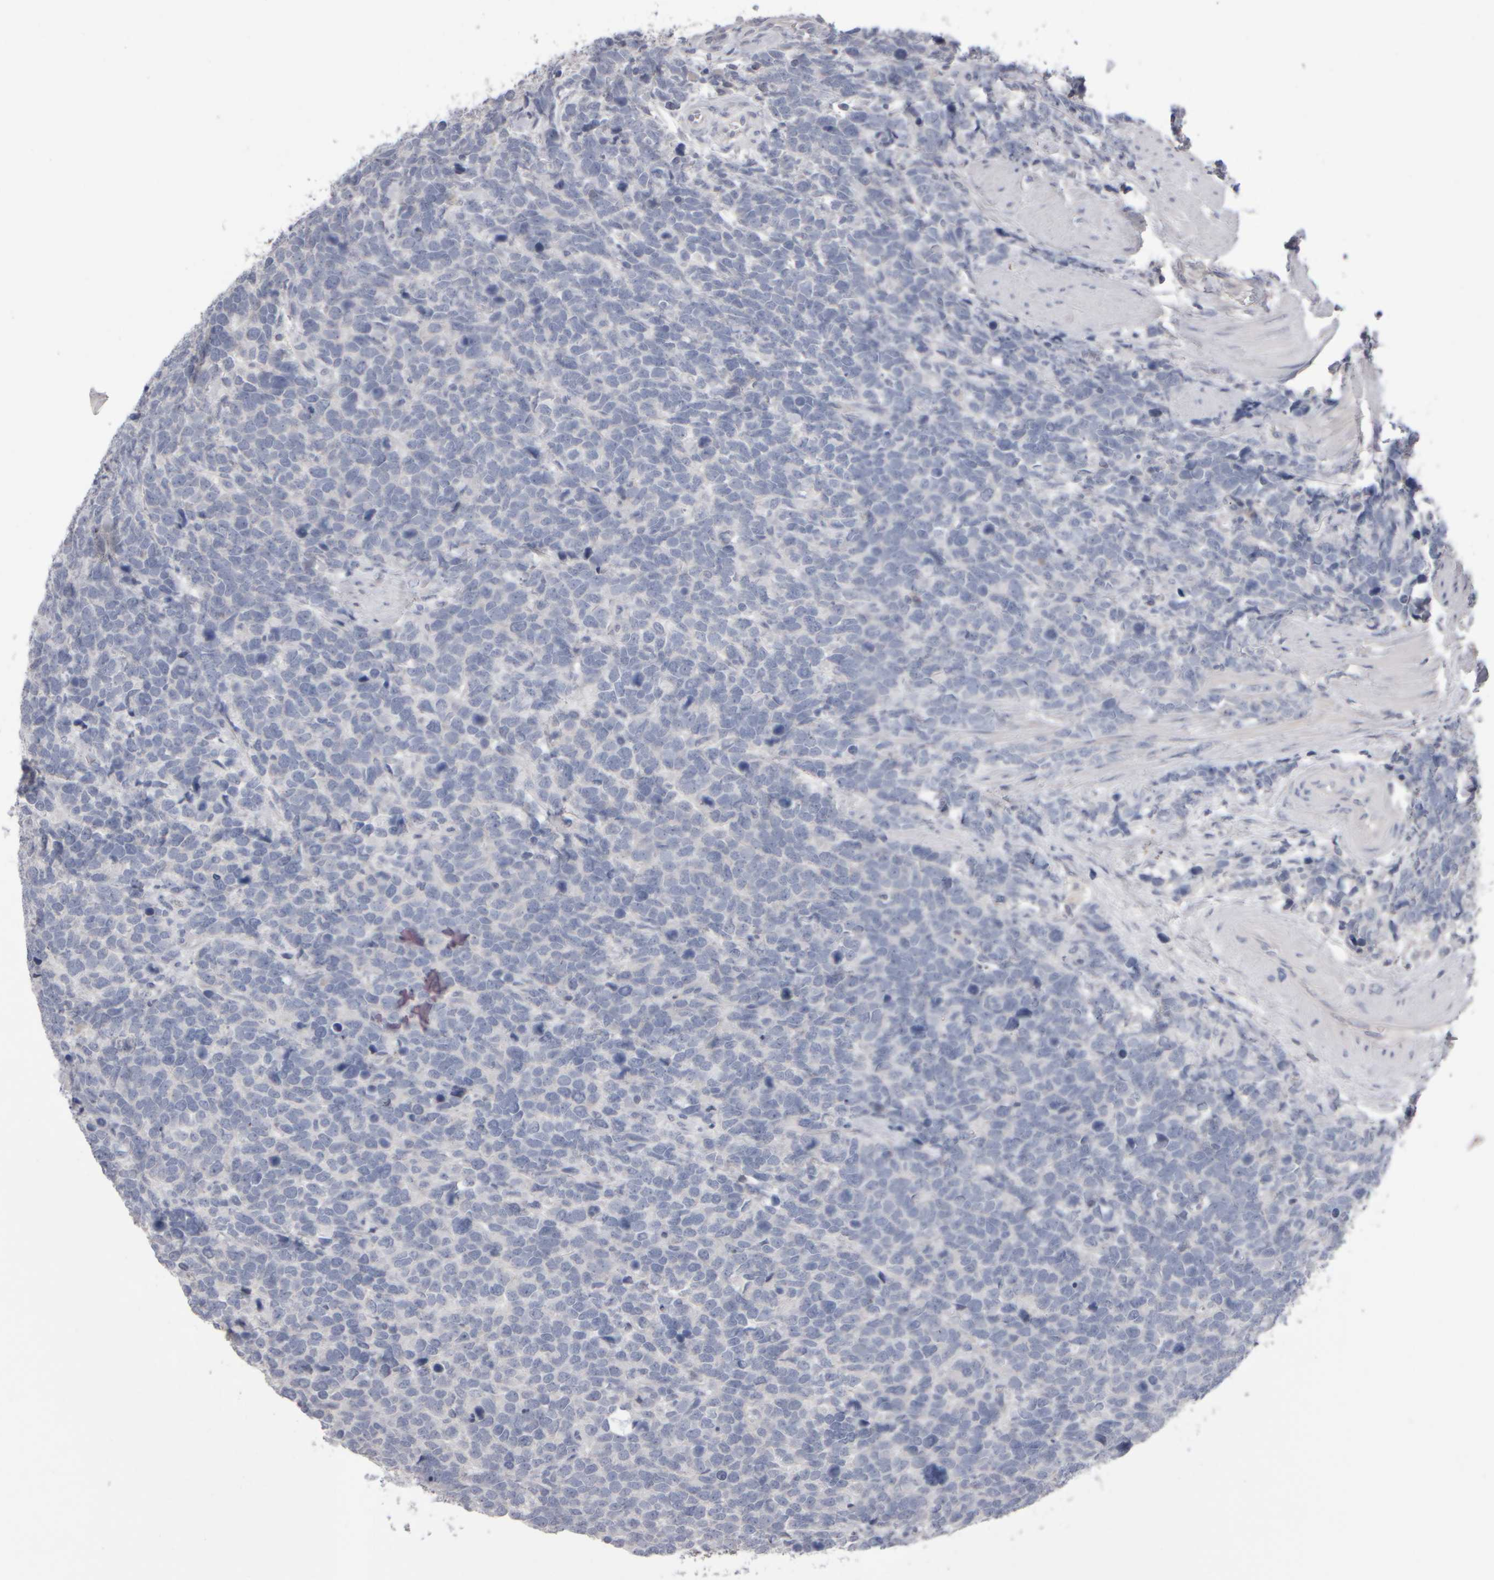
{"staining": {"intensity": "weak", "quantity": "<25%", "location": "cytoplasmic/membranous"}, "tissue": "urothelial cancer", "cell_type": "Tumor cells", "image_type": "cancer", "snomed": [{"axis": "morphology", "description": "Urothelial carcinoma, High grade"}, {"axis": "topography", "description": "Urinary bladder"}], "caption": "Tumor cells show no significant staining in urothelial cancer.", "gene": "EPHX2", "patient": {"sex": "female", "age": 82}}